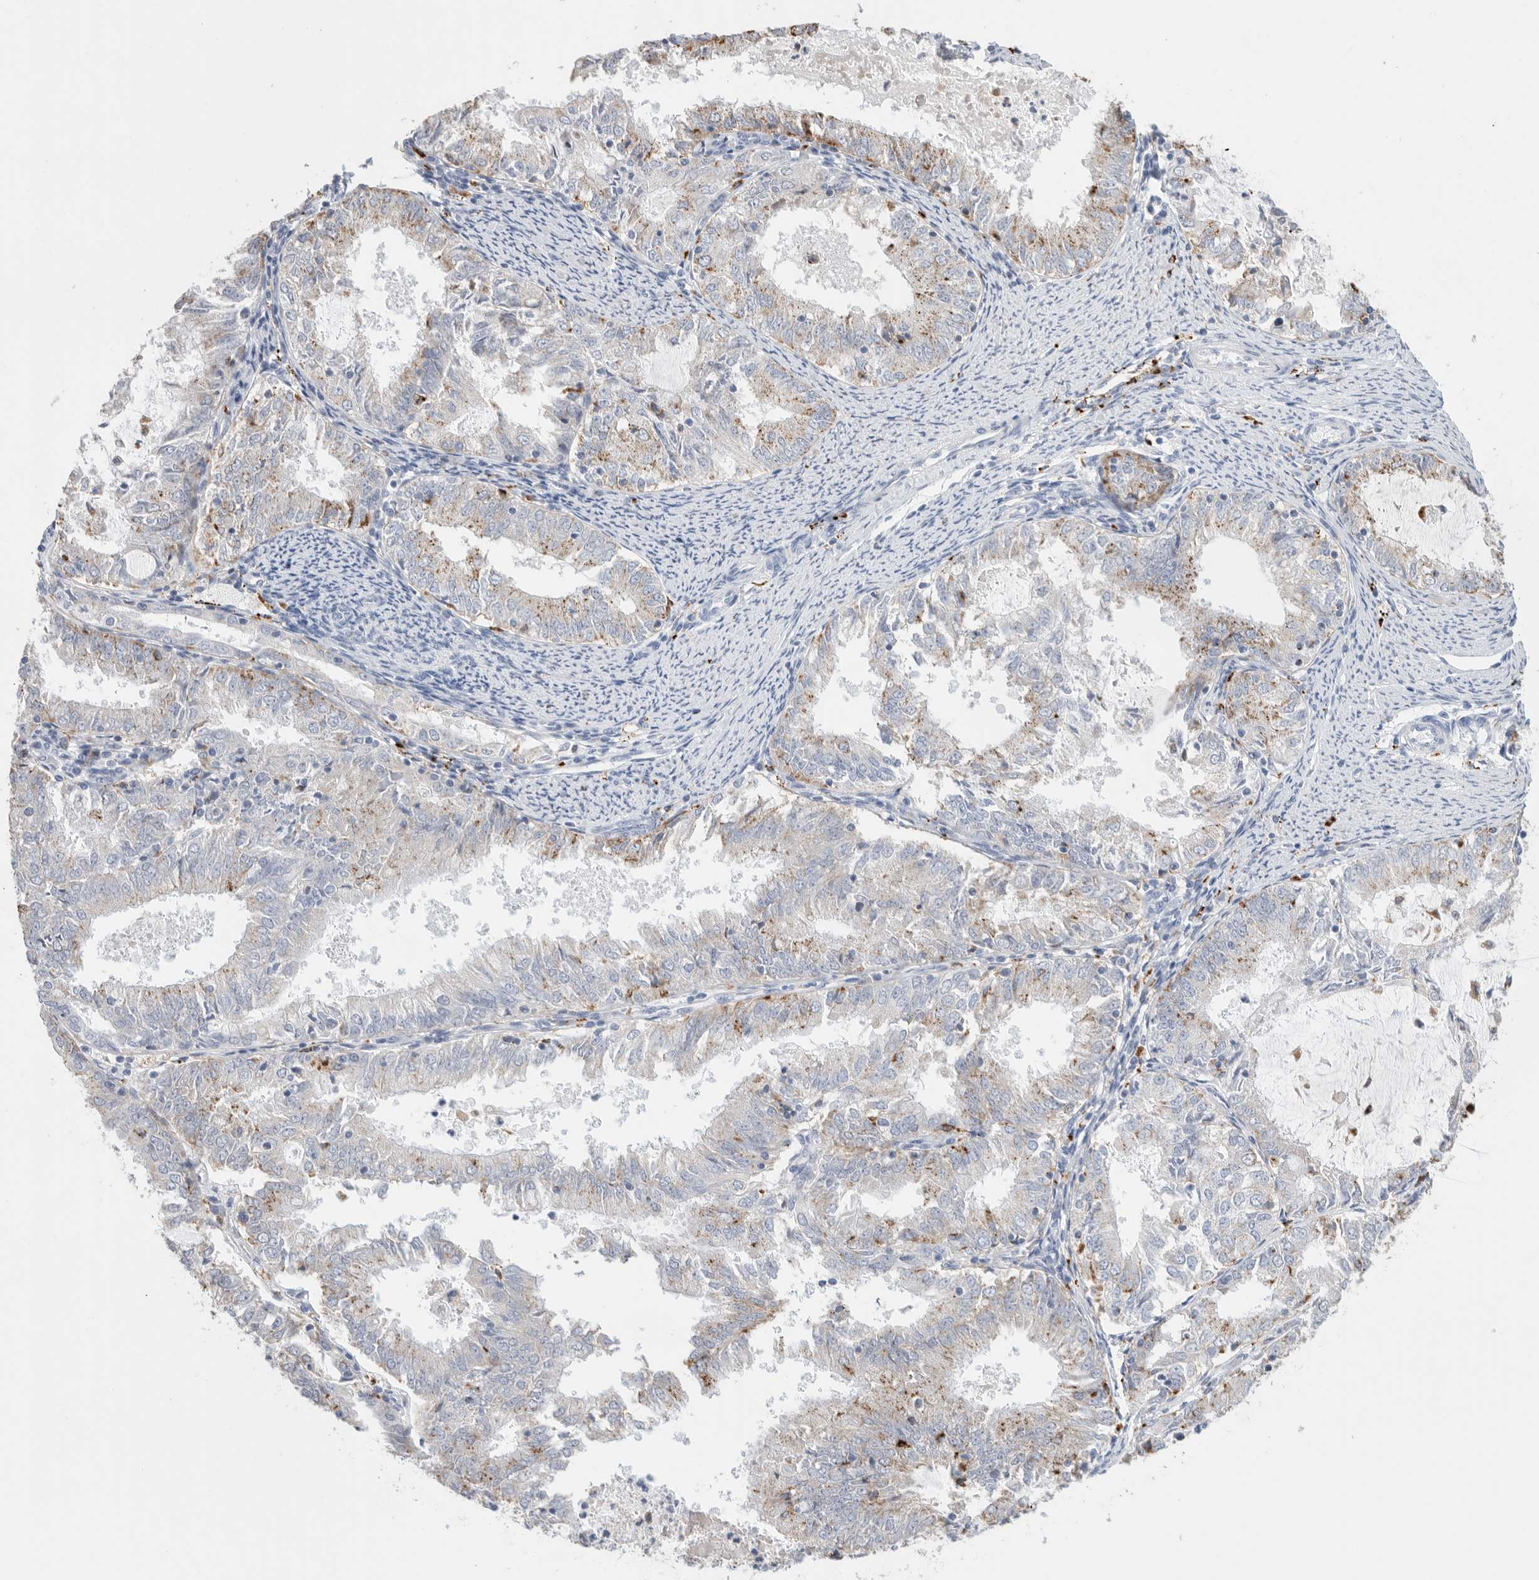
{"staining": {"intensity": "moderate", "quantity": "25%-75%", "location": "cytoplasmic/membranous"}, "tissue": "endometrial cancer", "cell_type": "Tumor cells", "image_type": "cancer", "snomed": [{"axis": "morphology", "description": "Adenocarcinoma, NOS"}, {"axis": "topography", "description": "Endometrium"}], "caption": "Immunohistochemistry (IHC) of human adenocarcinoma (endometrial) displays medium levels of moderate cytoplasmic/membranous positivity in about 25%-75% of tumor cells. The staining was performed using DAB (3,3'-diaminobenzidine) to visualize the protein expression in brown, while the nuclei were stained in blue with hematoxylin (Magnification: 20x).", "gene": "GGH", "patient": {"sex": "female", "age": 57}}